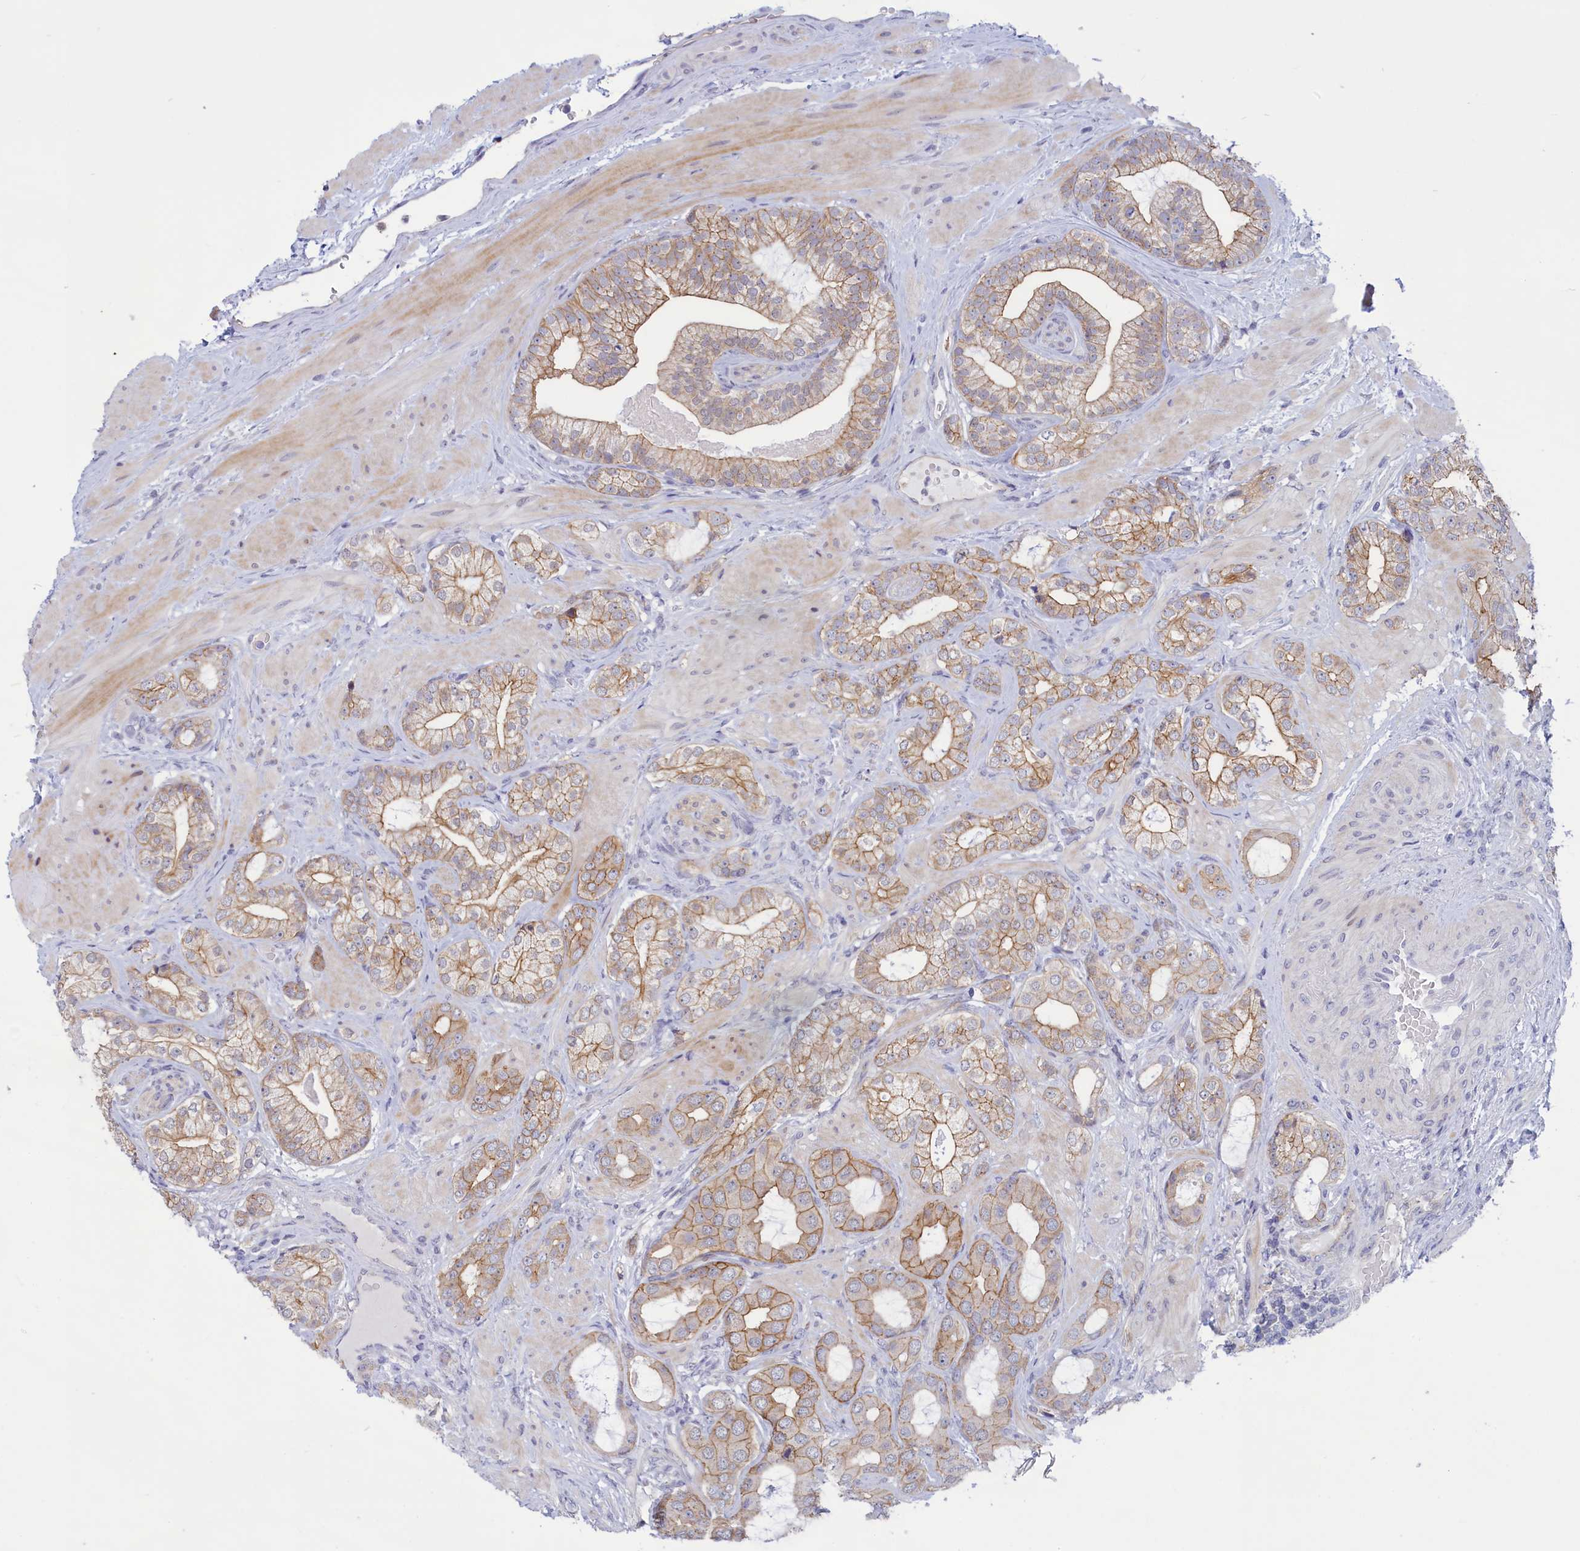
{"staining": {"intensity": "moderate", "quantity": "<25%", "location": "cytoplasmic/membranous"}, "tissue": "prostate cancer", "cell_type": "Tumor cells", "image_type": "cancer", "snomed": [{"axis": "morphology", "description": "Adenocarcinoma, Low grade"}, {"axis": "topography", "description": "Prostate"}], "caption": "Immunohistochemical staining of human low-grade adenocarcinoma (prostate) shows moderate cytoplasmic/membranous protein positivity in about <25% of tumor cells.", "gene": "CORO2A", "patient": {"sex": "male", "age": 57}}